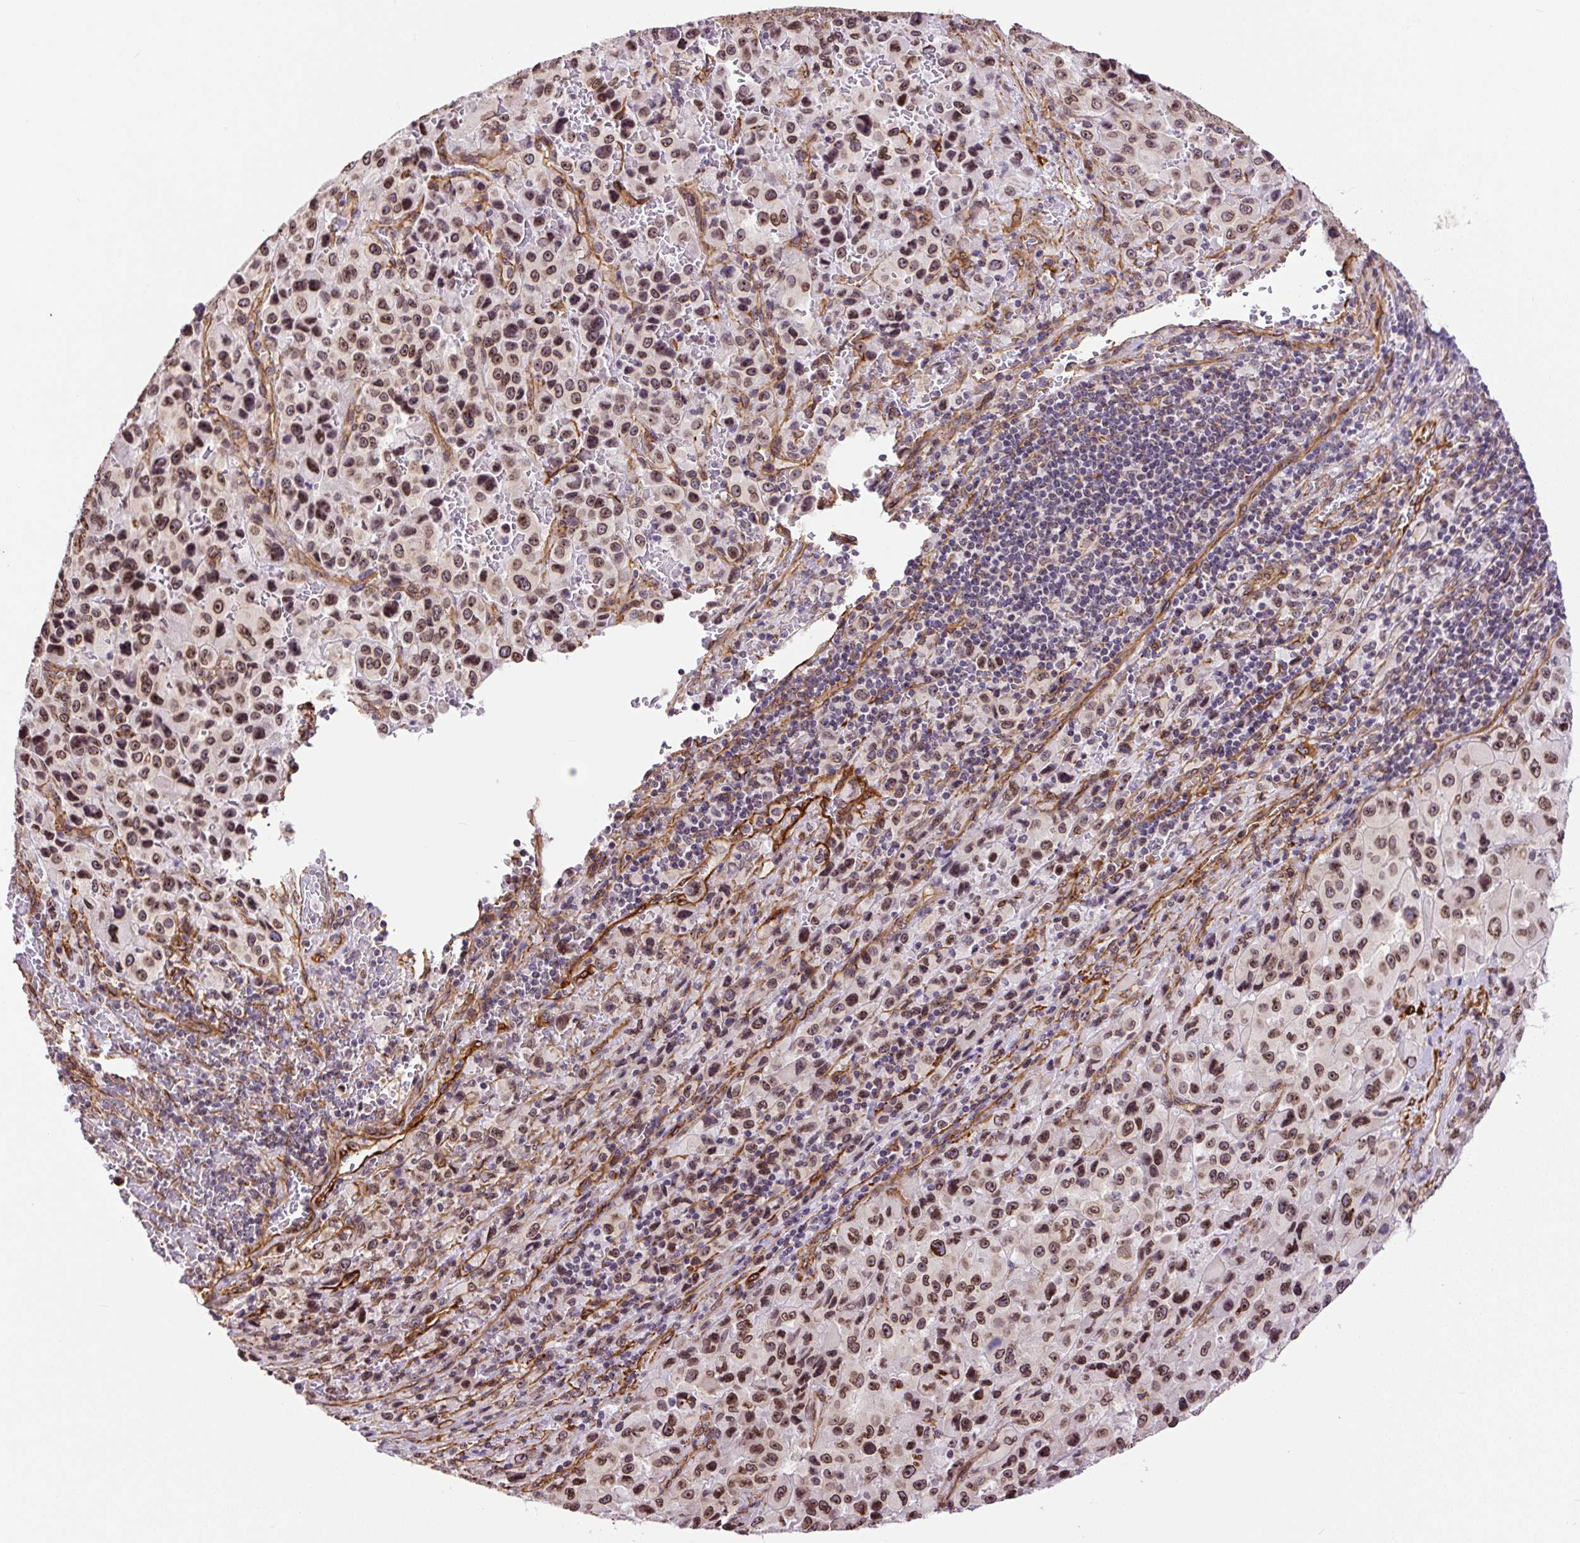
{"staining": {"intensity": "moderate", "quantity": ">75%", "location": "nuclear"}, "tissue": "melanoma", "cell_type": "Tumor cells", "image_type": "cancer", "snomed": [{"axis": "morphology", "description": "Malignant melanoma, Metastatic site"}, {"axis": "topography", "description": "Lymph node"}], "caption": "Immunohistochemistry (IHC) of melanoma demonstrates medium levels of moderate nuclear staining in approximately >75% of tumor cells. The staining was performed using DAB, with brown indicating positive protein expression. Nuclei are stained blue with hematoxylin.", "gene": "MYO5C", "patient": {"sex": "female", "age": 65}}